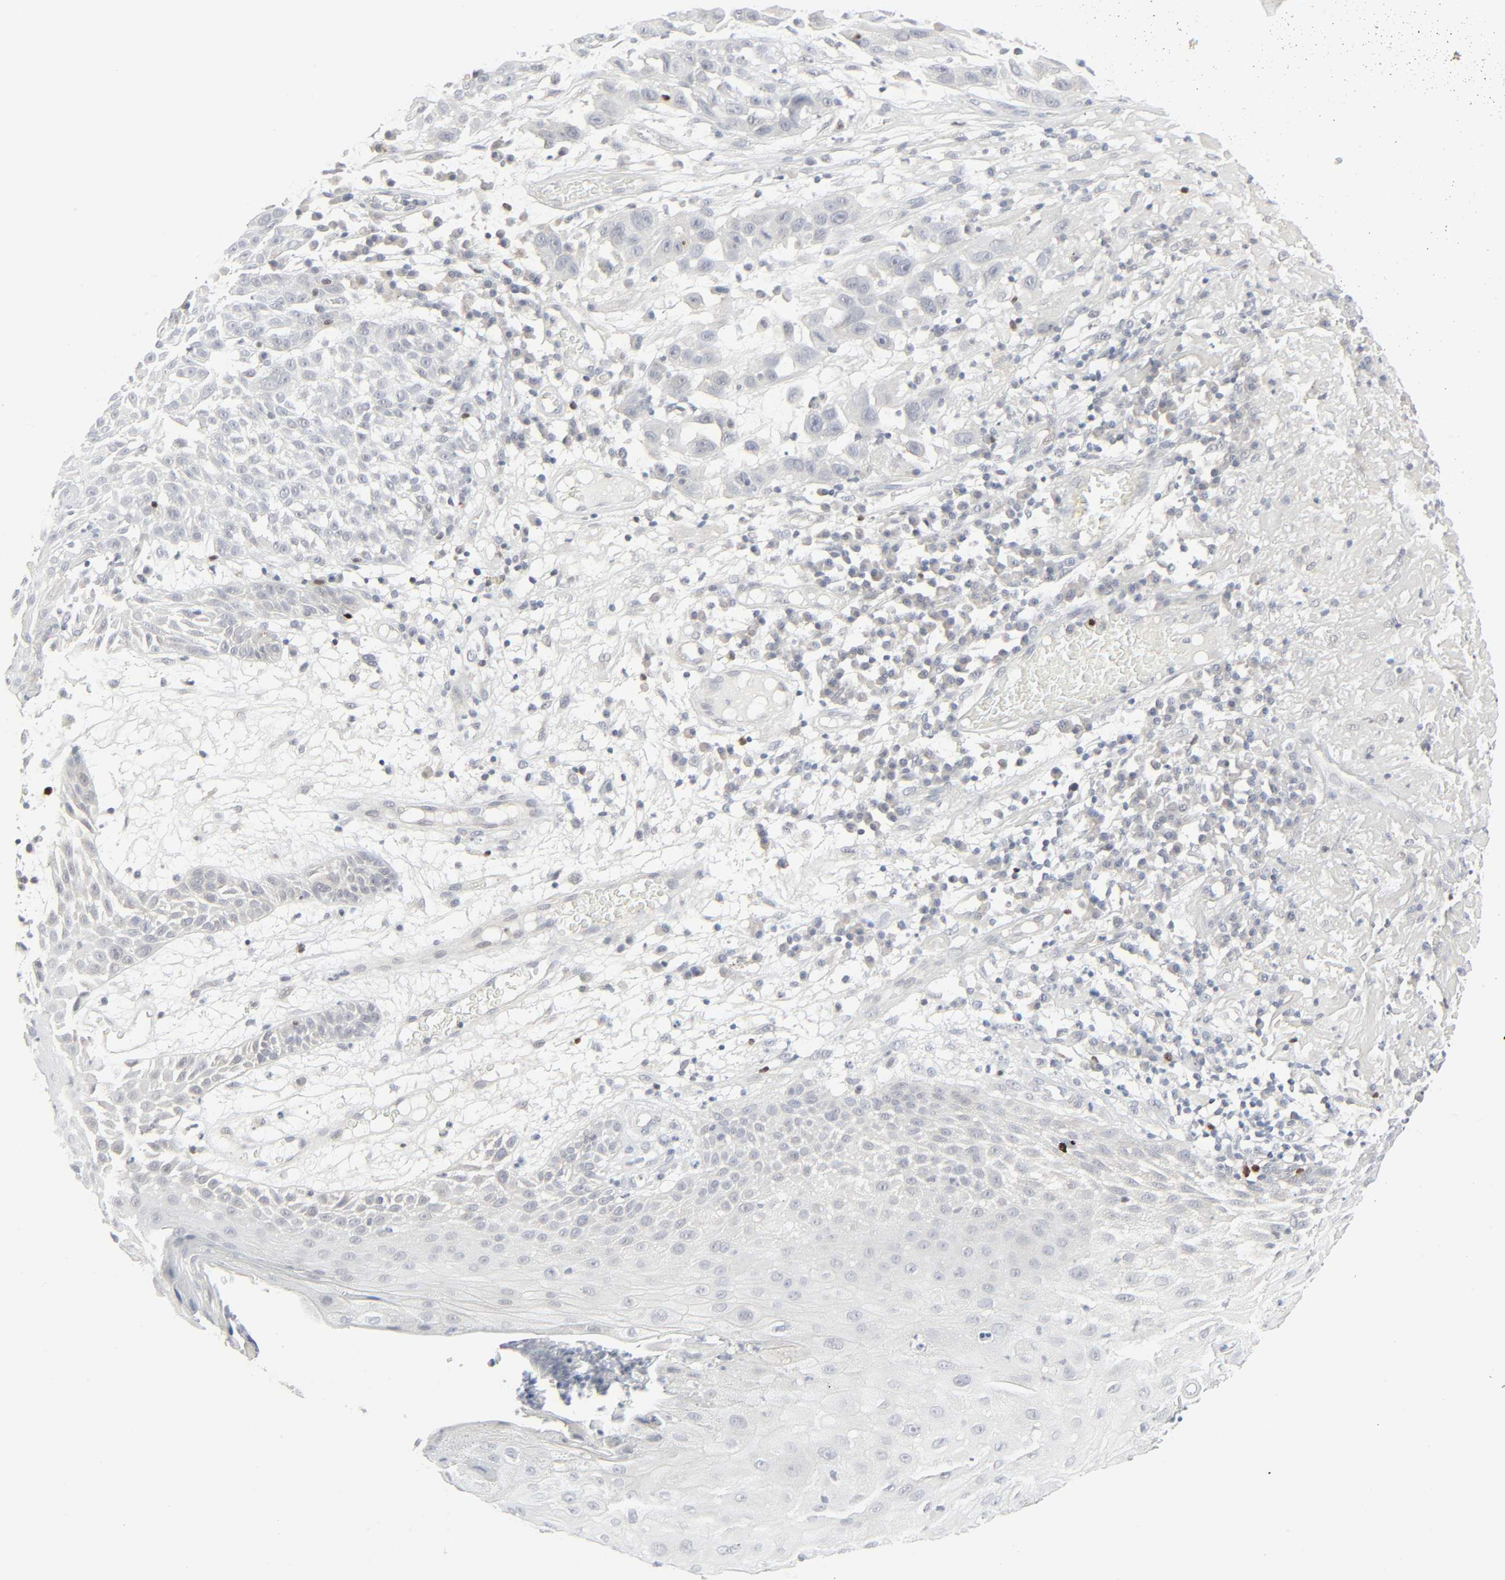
{"staining": {"intensity": "negative", "quantity": "none", "location": "none"}, "tissue": "skin cancer", "cell_type": "Tumor cells", "image_type": "cancer", "snomed": [{"axis": "morphology", "description": "Squamous cell carcinoma, NOS"}, {"axis": "topography", "description": "Skin"}], "caption": "A micrograph of skin cancer stained for a protein exhibits no brown staining in tumor cells. (DAB (3,3'-diaminobenzidine) IHC visualized using brightfield microscopy, high magnification).", "gene": "ZBTB16", "patient": {"sex": "male", "age": 81}}